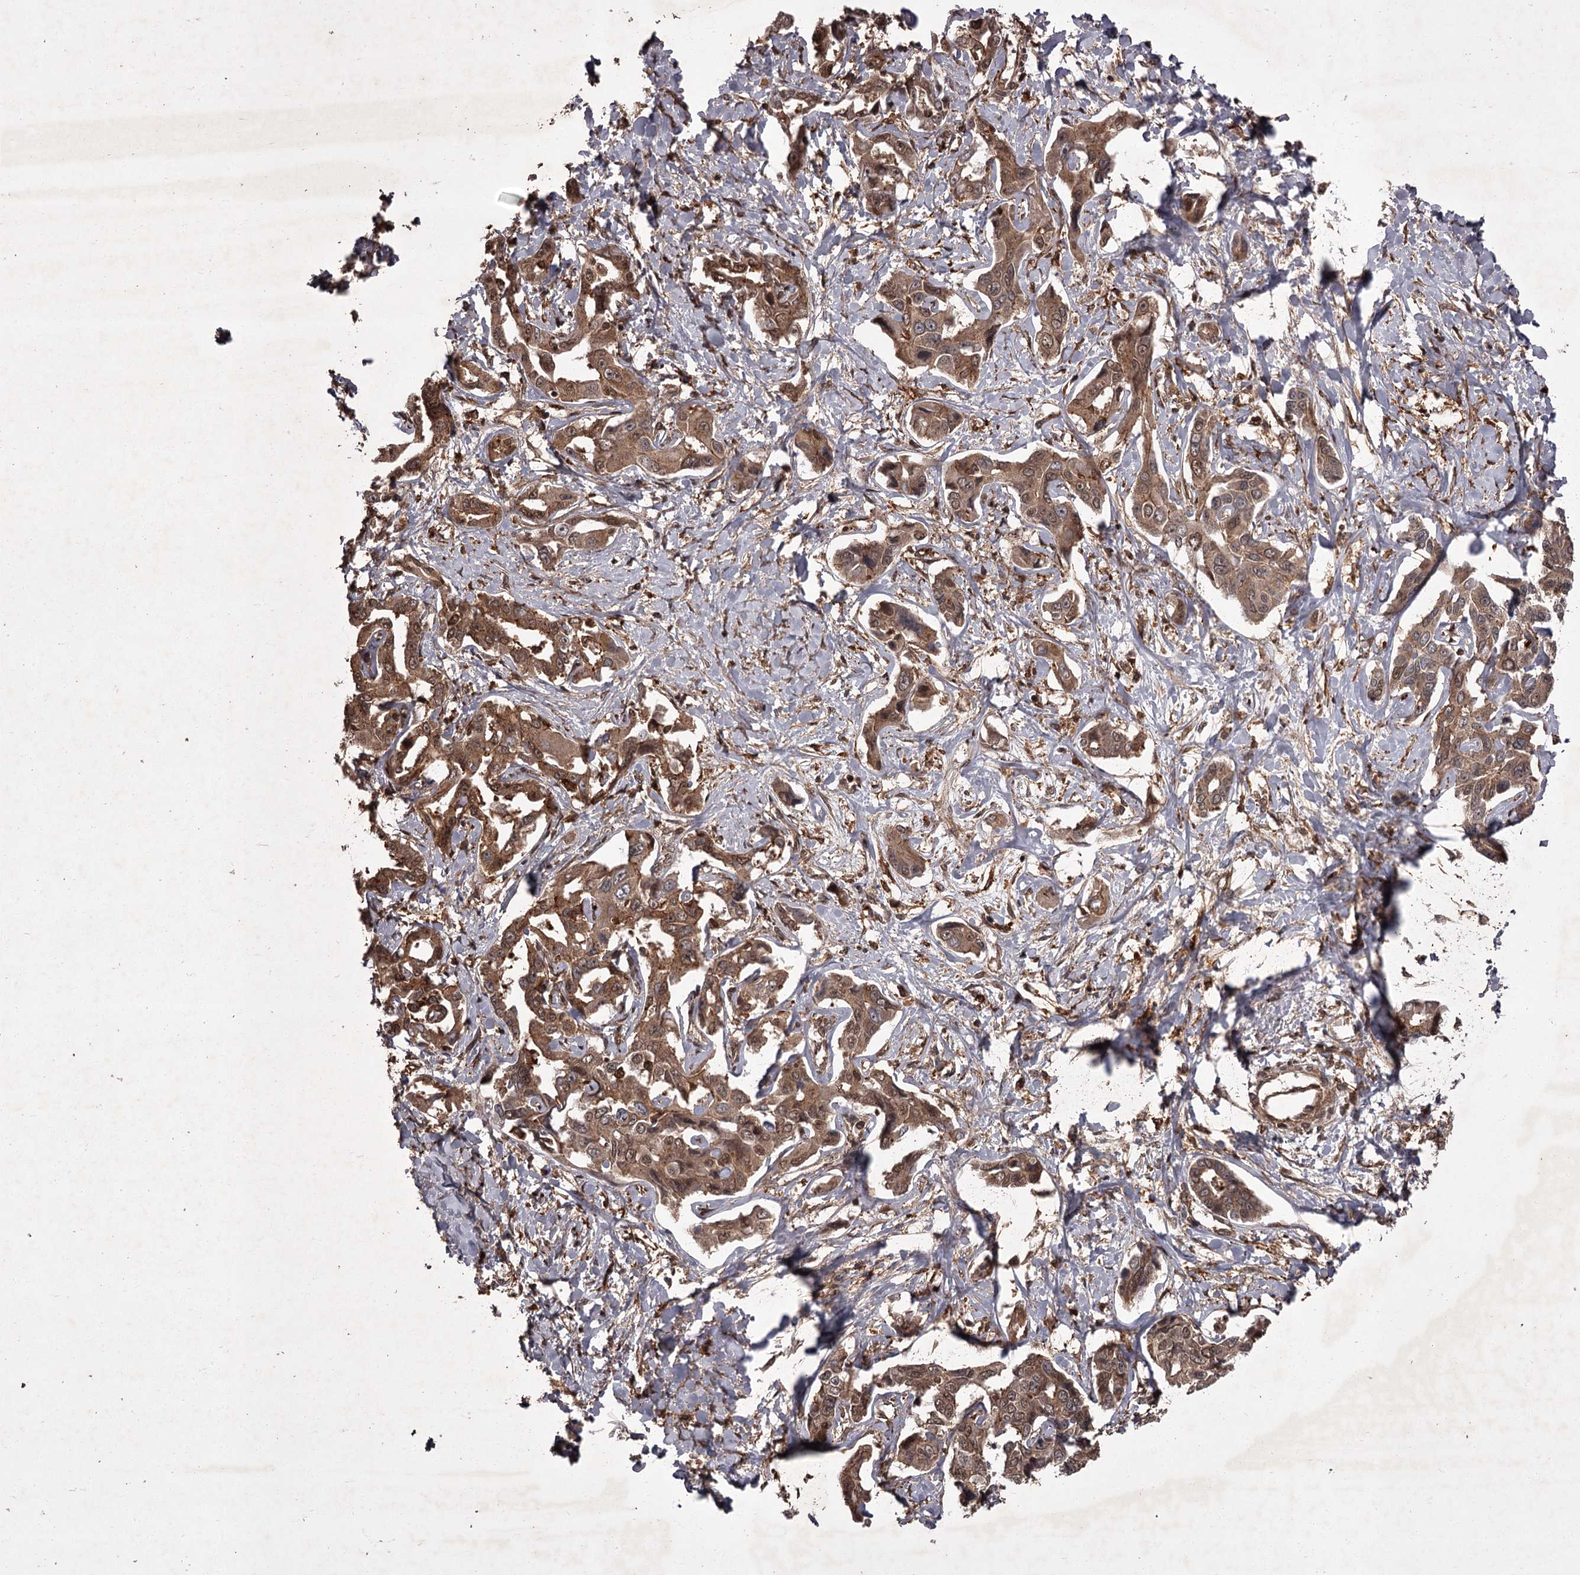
{"staining": {"intensity": "weak", "quantity": ">75%", "location": "cytoplasmic/membranous,nuclear"}, "tissue": "liver cancer", "cell_type": "Tumor cells", "image_type": "cancer", "snomed": [{"axis": "morphology", "description": "Cholangiocarcinoma"}, {"axis": "topography", "description": "Liver"}], "caption": "Immunohistochemistry (IHC) (DAB (3,3'-diaminobenzidine)) staining of human liver cholangiocarcinoma demonstrates weak cytoplasmic/membranous and nuclear protein expression in approximately >75% of tumor cells.", "gene": "TBC1D23", "patient": {"sex": "male", "age": 59}}